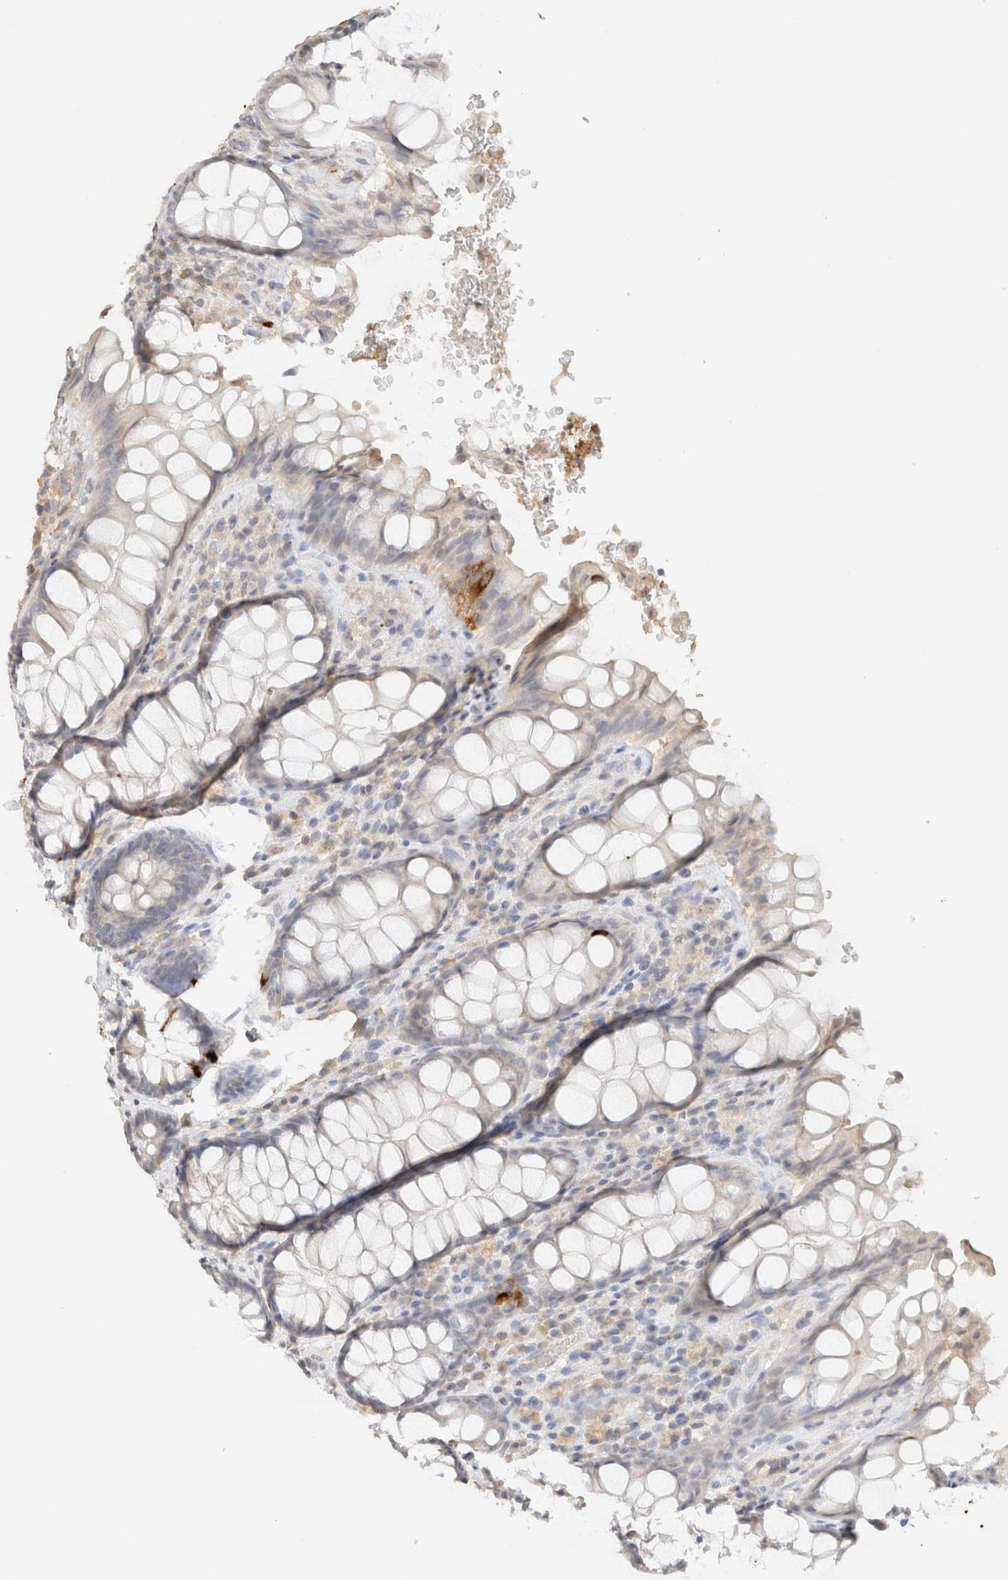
{"staining": {"intensity": "negative", "quantity": "none", "location": "none"}, "tissue": "rectum", "cell_type": "Glandular cells", "image_type": "normal", "snomed": [{"axis": "morphology", "description": "Normal tissue, NOS"}, {"axis": "topography", "description": "Rectum"}], "caption": "Immunohistochemistry histopathology image of unremarkable rectum: rectum stained with DAB (3,3'-diaminobenzidine) displays no significant protein staining in glandular cells.", "gene": "CPA1", "patient": {"sex": "male", "age": 64}}